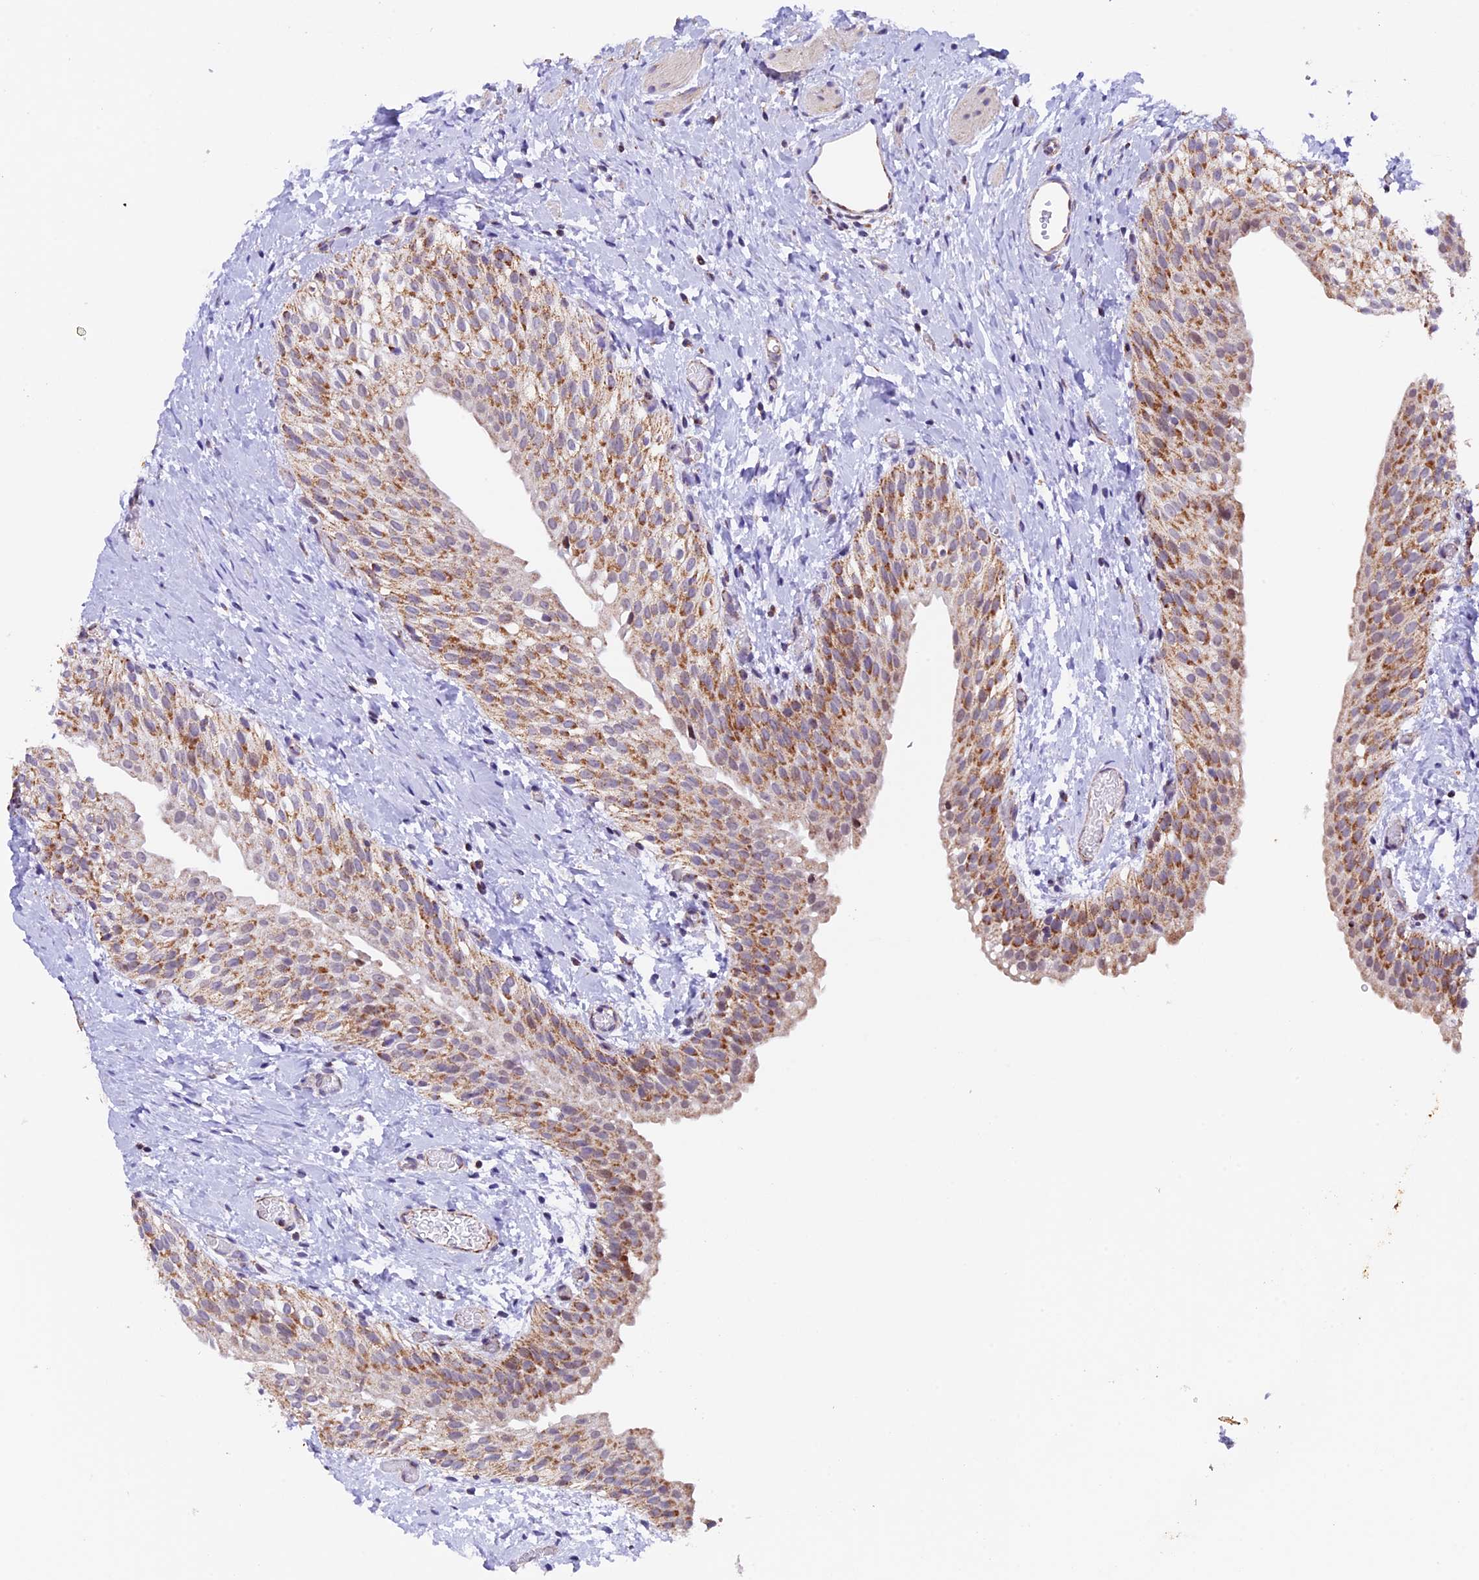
{"staining": {"intensity": "moderate", "quantity": ">75%", "location": "cytoplasmic/membranous"}, "tissue": "urinary bladder", "cell_type": "Urothelial cells", "image_type": "normal", "snomed": [{"axis": "morphology", "description": "Normal tissue, NOS"}, {"axis": "topography", "description": "Urinary bladder"}], "caption": "Immunohistochemical staining of benign urinary bladder exhibits >75% levels of moderate cytoplasmic/membranous protein expression in about >75% of urothelial cells.", "gene": "TFAM", "patient": {"sex": "male", "age": 1}}